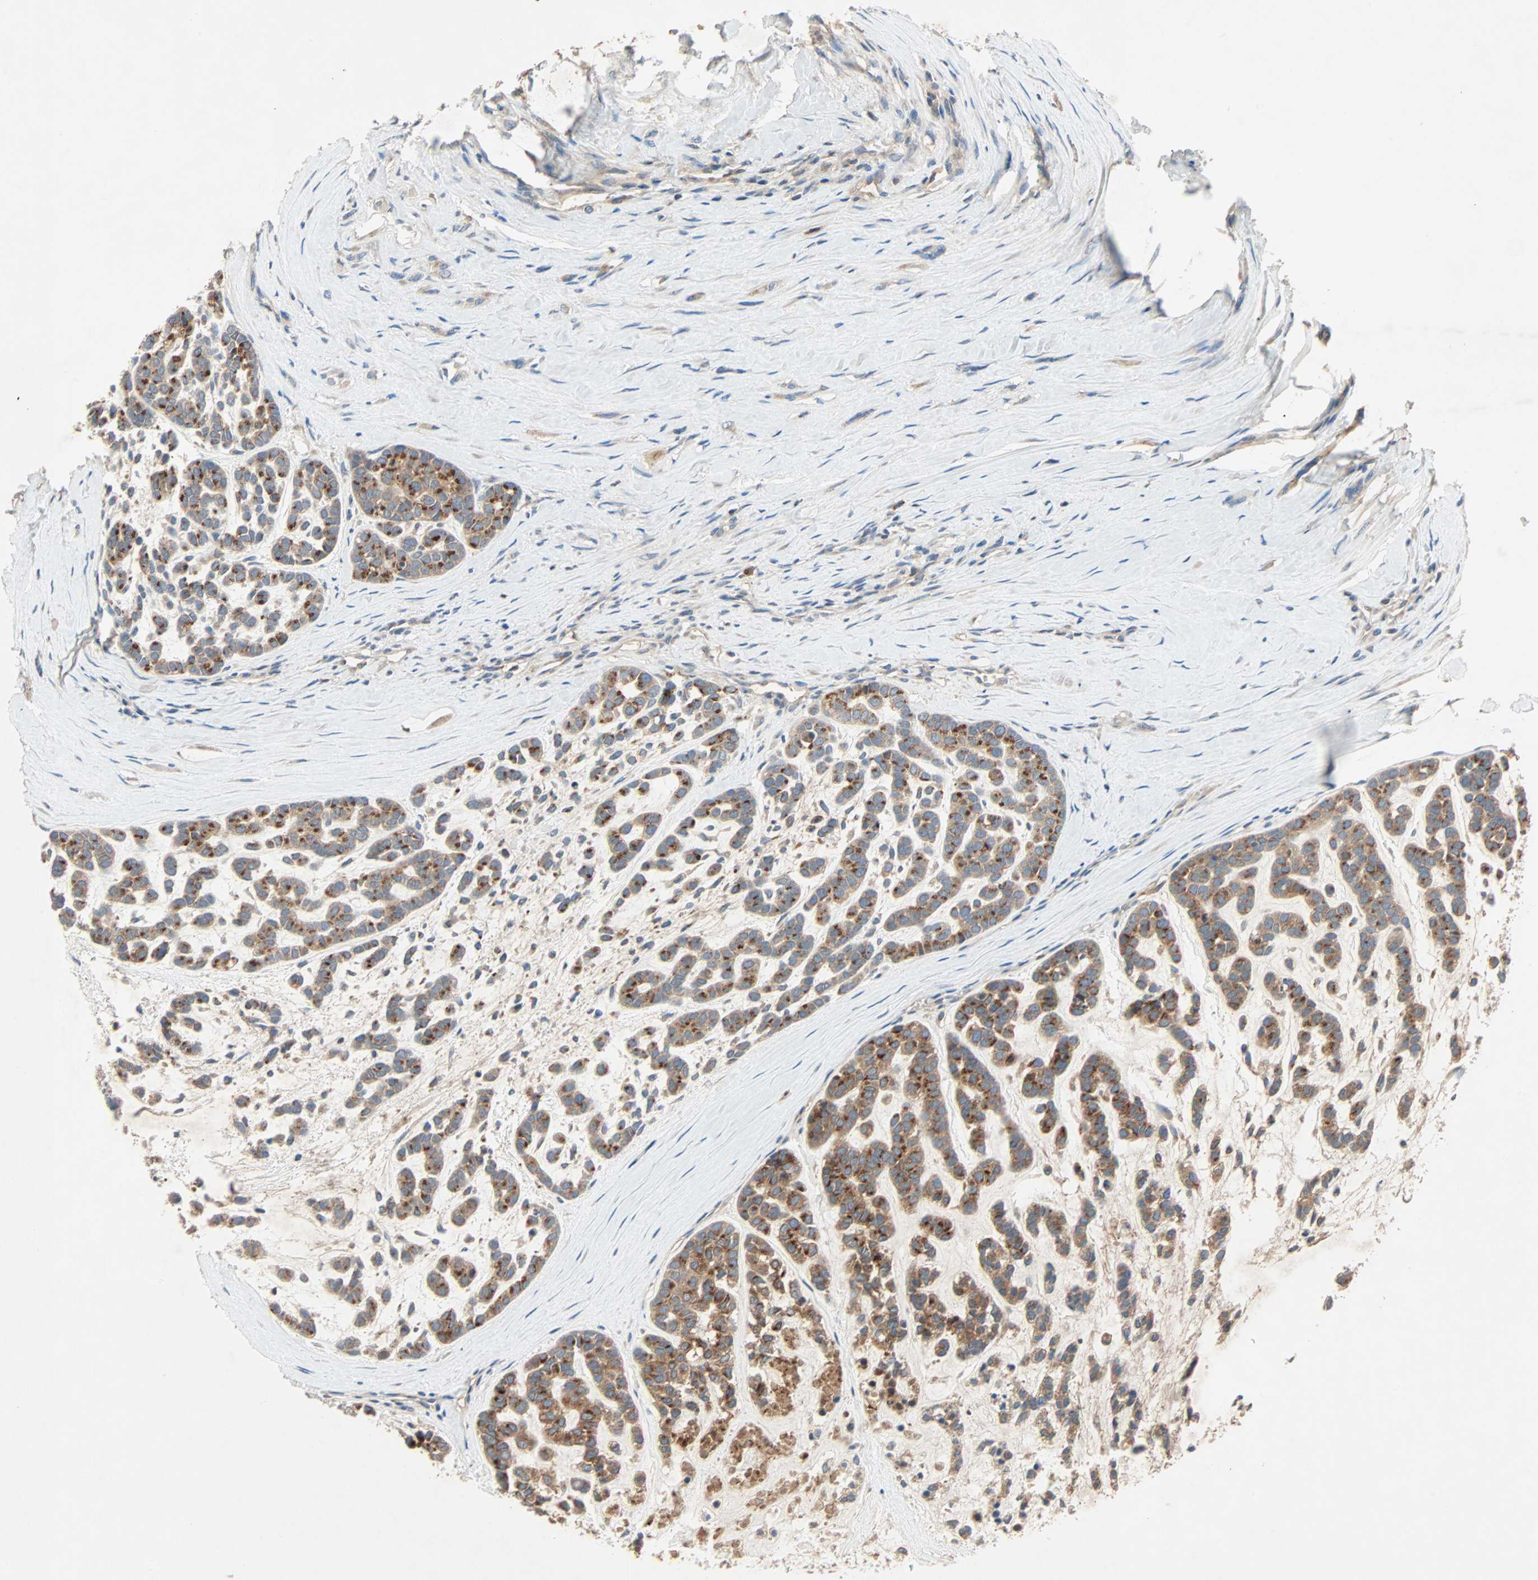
{"staining": {"intensity": "strong", "quantity": ">75%", "location": "cytoplasmic/membranous"}, "tissue": "head and neck cancer", "cell_type": "Tumor cells", "image_type": "cancer", "snomed": [{"axis": "morphology", "description": "Adenocarcinoma, NOS"}, {"axis": "morphology", "description": "Adenoma, NOS"}, {"axis": "topography", "description": "Head-Neck"}], "caption": "Human head and neck cancer (adenoma) stained for a protein (brown) demonstrates strong cytoplasmic/membranous positive staining in approximately >75% of tumor cells.", "gene": "XYLT1", "patient": {"sex": "female", "age": 55}}